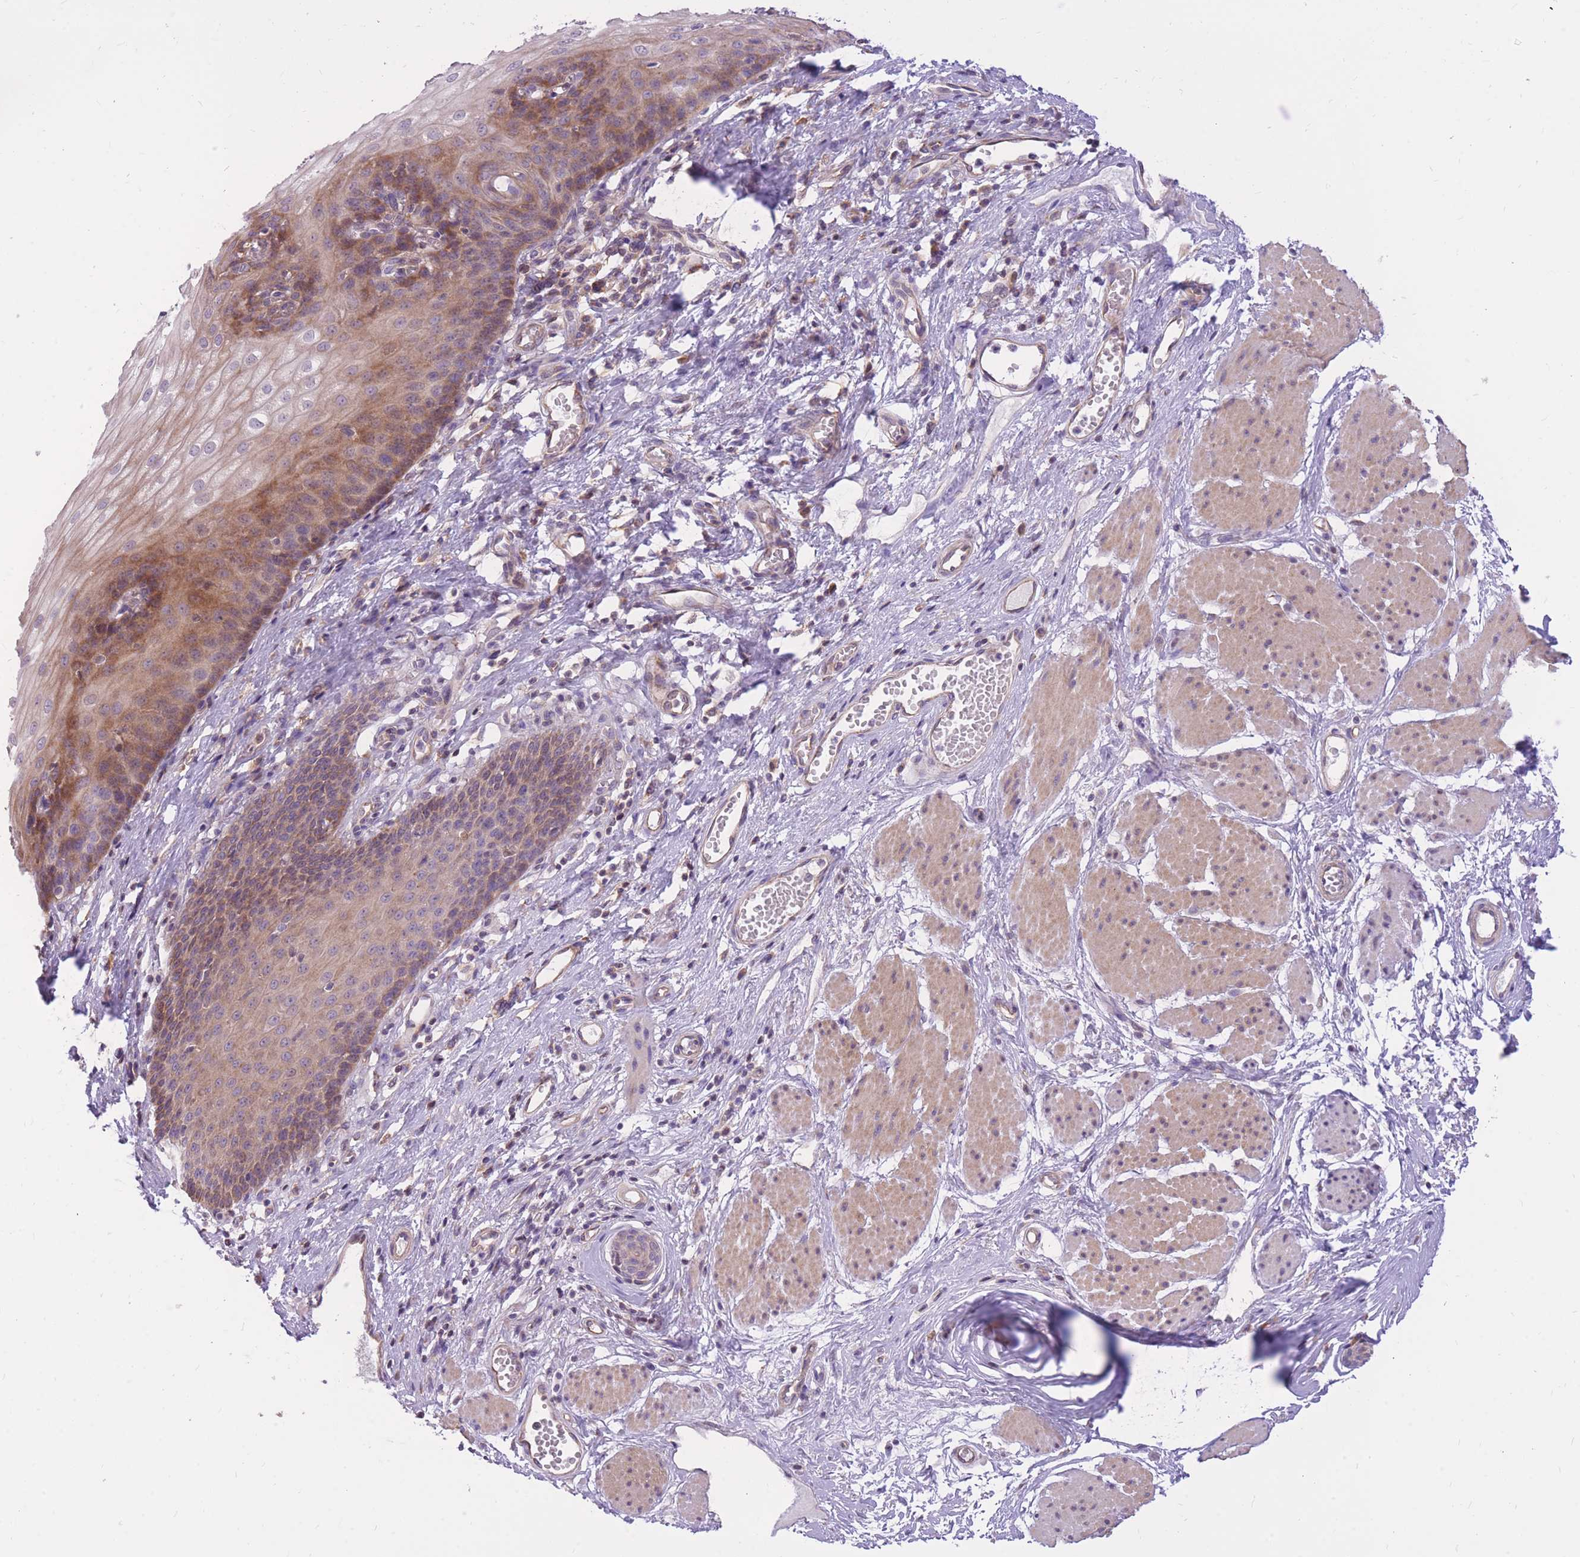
{"staining": {"intensity": "moderate", "quantity": "25%-75%", "location": "cytoplasmic/membranous"}, "tissue": "esophagus", "cell_type": "Squamous epithelial cells", "image_type": "normal", "snomed": [{"axis": "morphology", "description": "Normal tissue, NOS"}, {"axis": "topography", "description": "Esophagus"}], "caption": "Moderate cytoplasmic/membranous protein expression is present in about 25%-75% of squamous epithelial cells in esophagus. (DAB (3,3'-diaminobenzidine) IHC, brown staining for protein, blue staining for nuclei).", "gene": "TOPAZ1", "patient": {"sex": "male", "age": 69}}